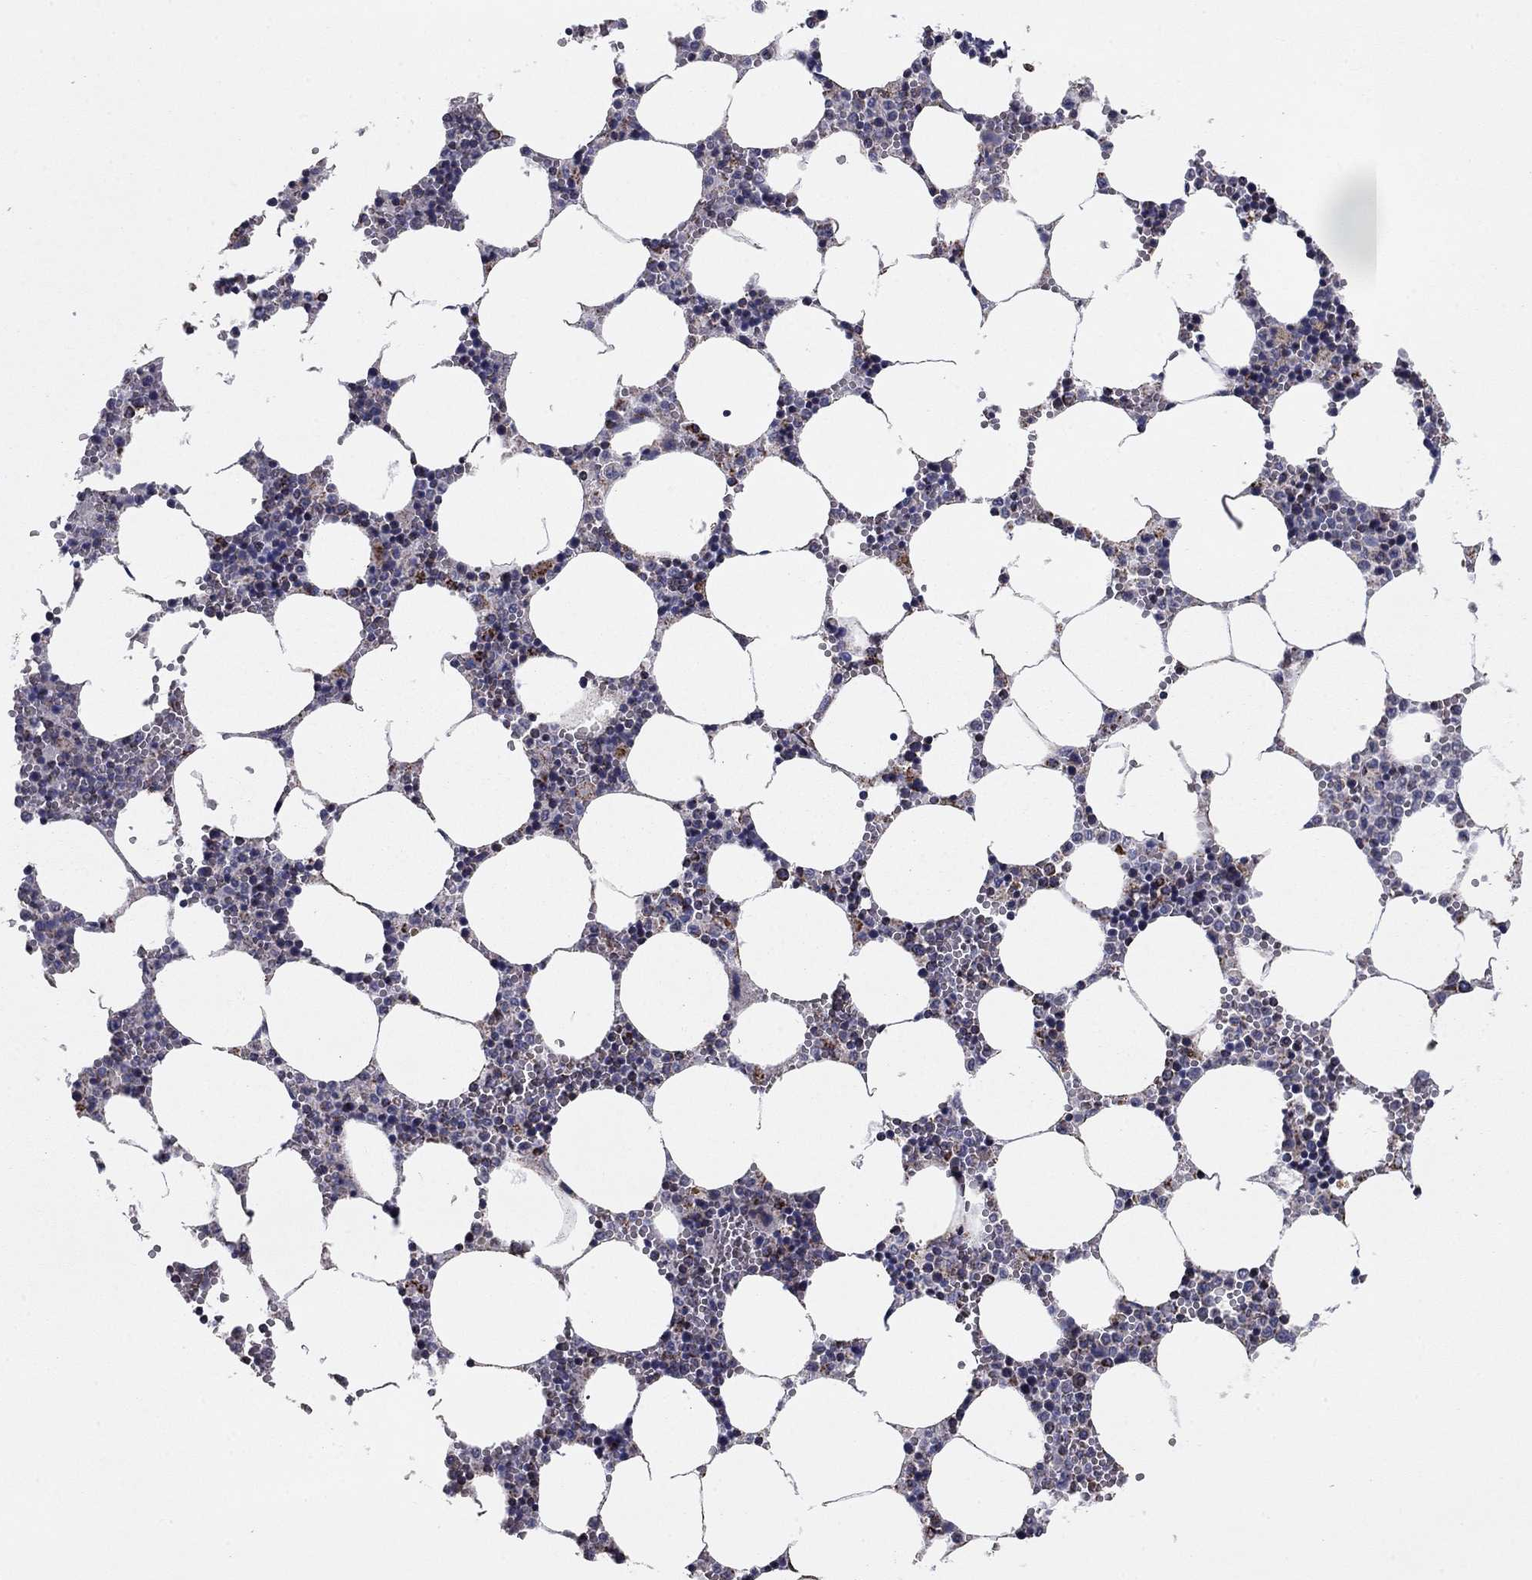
{"staining": {"intensity": "moderate", "quantity": "<25%", "location": "cytoplasmic/membranous"}, "tissue": "bone marrow", "cell_type": "Hematopoietic cells", "image_type": "normal", "snomed": [{"axis": "morphology", "description": "Normal tissue, NOS"}, {"axis": "topography", "description": "Bone marrow"}], "caption": "Unremarkable bone marrow reveals moderate cytoplasmic/membranous staining in about <25% of hematopoietic cells Immunohistochemistry stains the protein of interest in brown and the nuclei are stained blue..", "gene": "NDUFV1", "patient": {"sex": "female", "age": 64}}